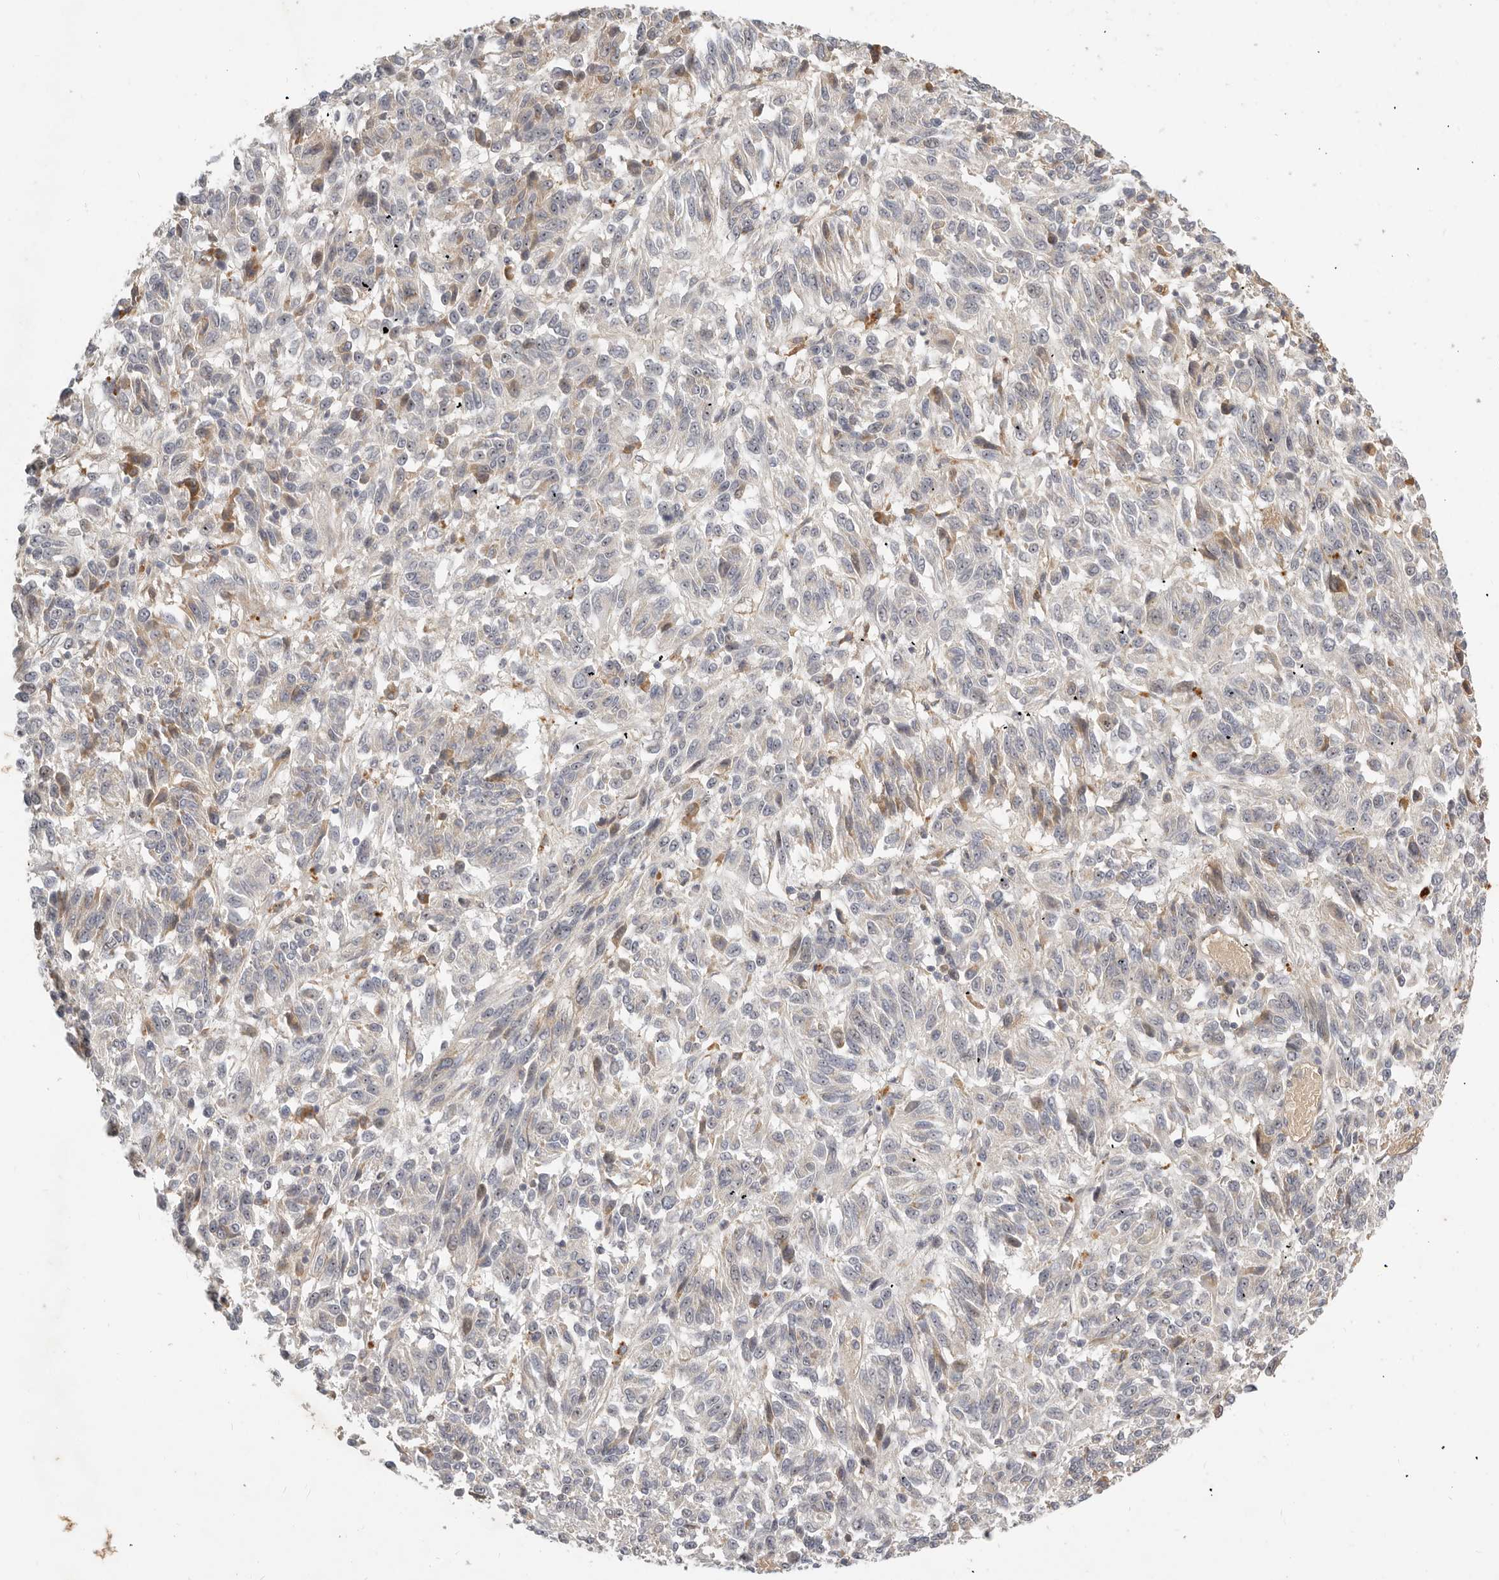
{"staining": {"intensity": "negative", "quantity": "none", "location": "none"}, "tissue": "melanoma", "cell_type": "Tumor cells", "image_type": "cancer", "snomed": [{"axis": "morphology", "description": "Malignant melanoma, Metastatic site"}, {"axis": "topography", "description": "Lung"}], "caption": "This is a photomicrograph of immunohistochemistry (IHC) staining of malignant melanoma (metastatic site), which shows no positivity in tumor cells.", "gene": "MICALL2", "patient": {"sex": "male", "age": 64}}